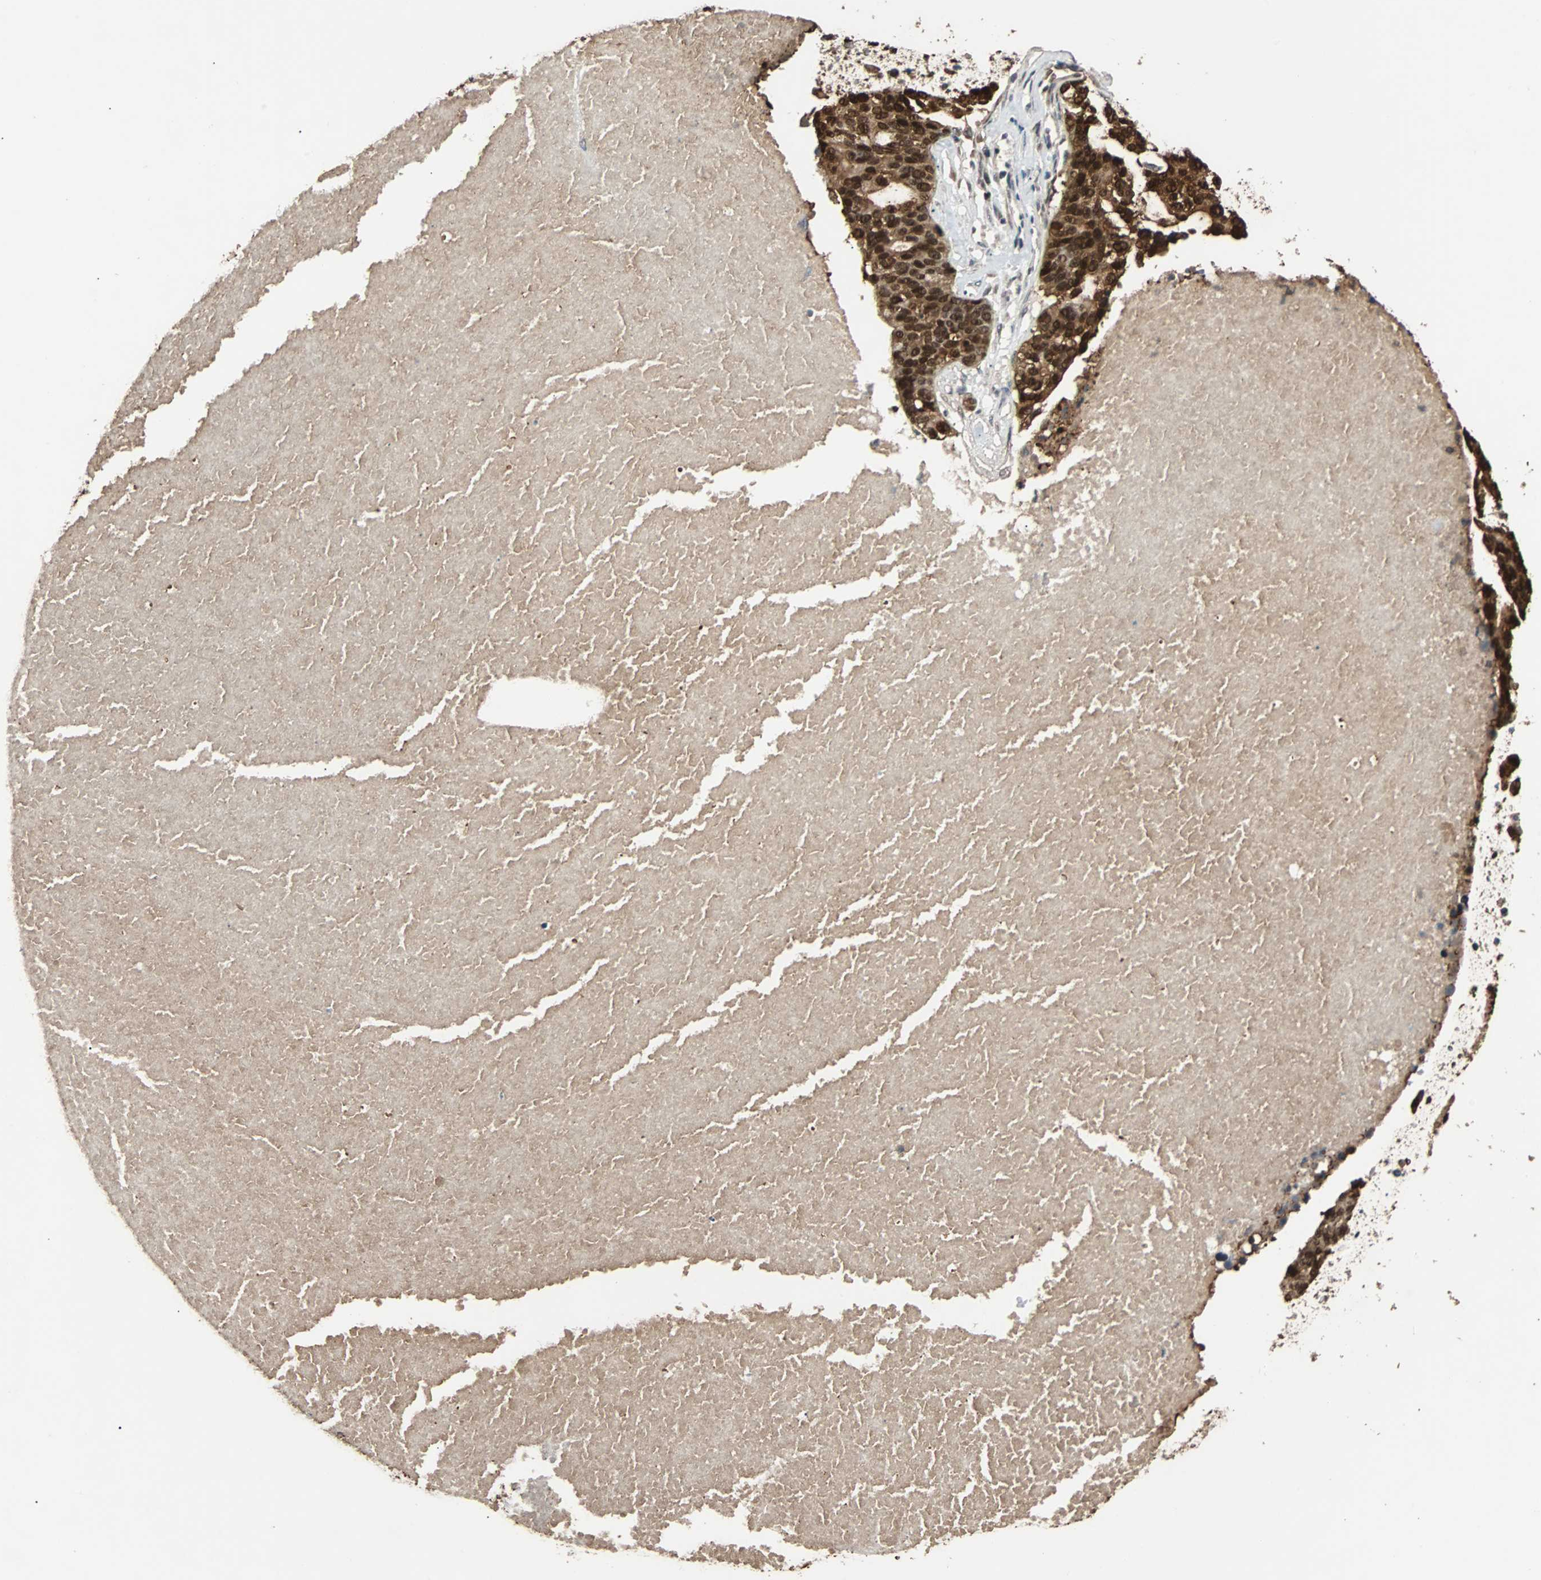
{"staining": {"intensity": "strong", "quantity": ">75%", "location": "cytoplasmic/membranous,nuclear"}, "tissue": "ovarian cancer", "cell_type": "Tumor cells", "image_type": "cancer", "snomed": [{"axis": "morphology", "description": "Cystadenocarcinoma, serous, NOS"}, {"axis": "topography", "description": "Ovary"}], "caption": "DAB (3,3'-diaminobenzidine) immunohistochemical staining of ovarian cancer (serous cystadenocarcinoma) shows strong cytoplasmic/membranous and nuclear protein staining in about >75% of tumor cells.", "gene": "PRDX6", "patient": {"sex": "female", "age": 59}}